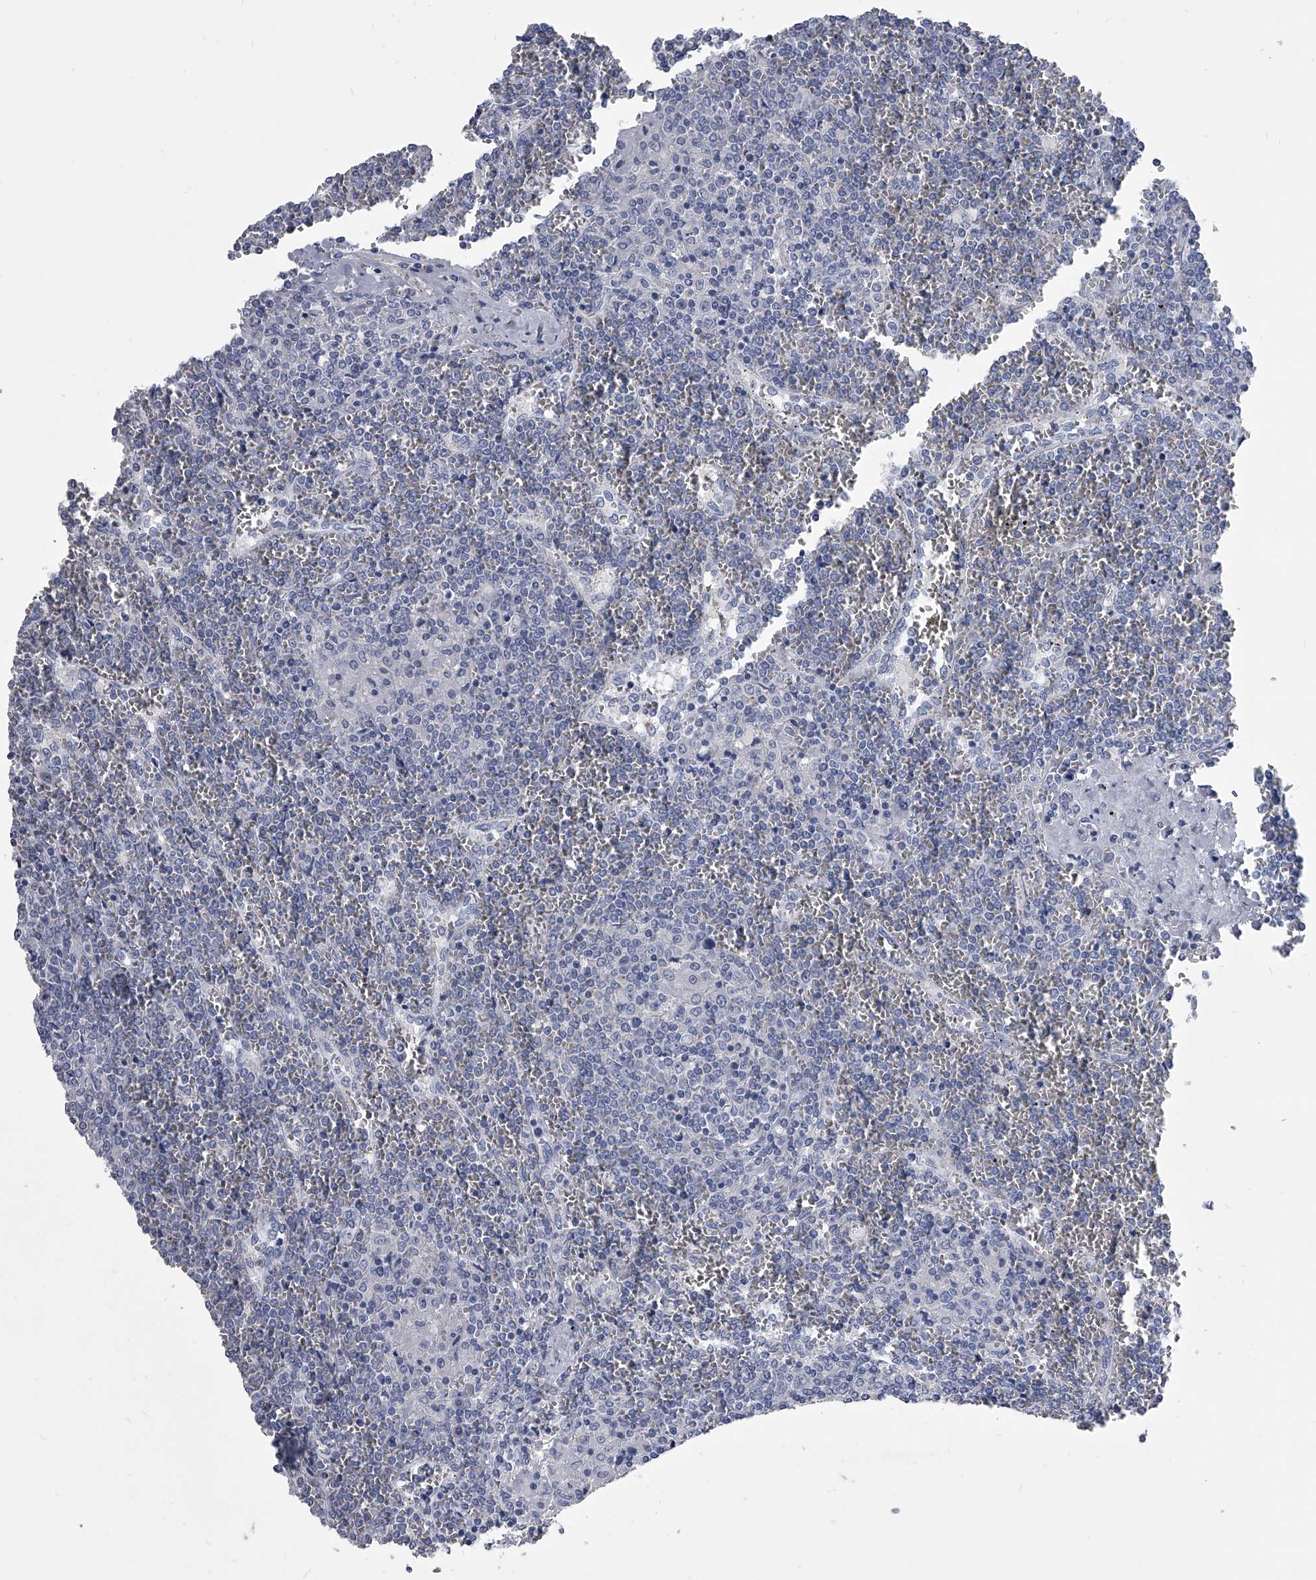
{"staining": {"intensity": "negative", "quantity": "none", "location": "none"}, "tissue": "lymphoma", "cell_type": "Tumor cells", "image_type": "cancer", "snomed": [{"axis": "morphology", "description": "Malignant lymphoma, non-Hodgkin's type, Low grade"}, {"axis": "topography", "description": "Spleen"}], "caption": "There is no significant staining in tumor cells of lymphoma.", "gene": "BCAS1", "patient": {"sex": "female", "age": 19}}